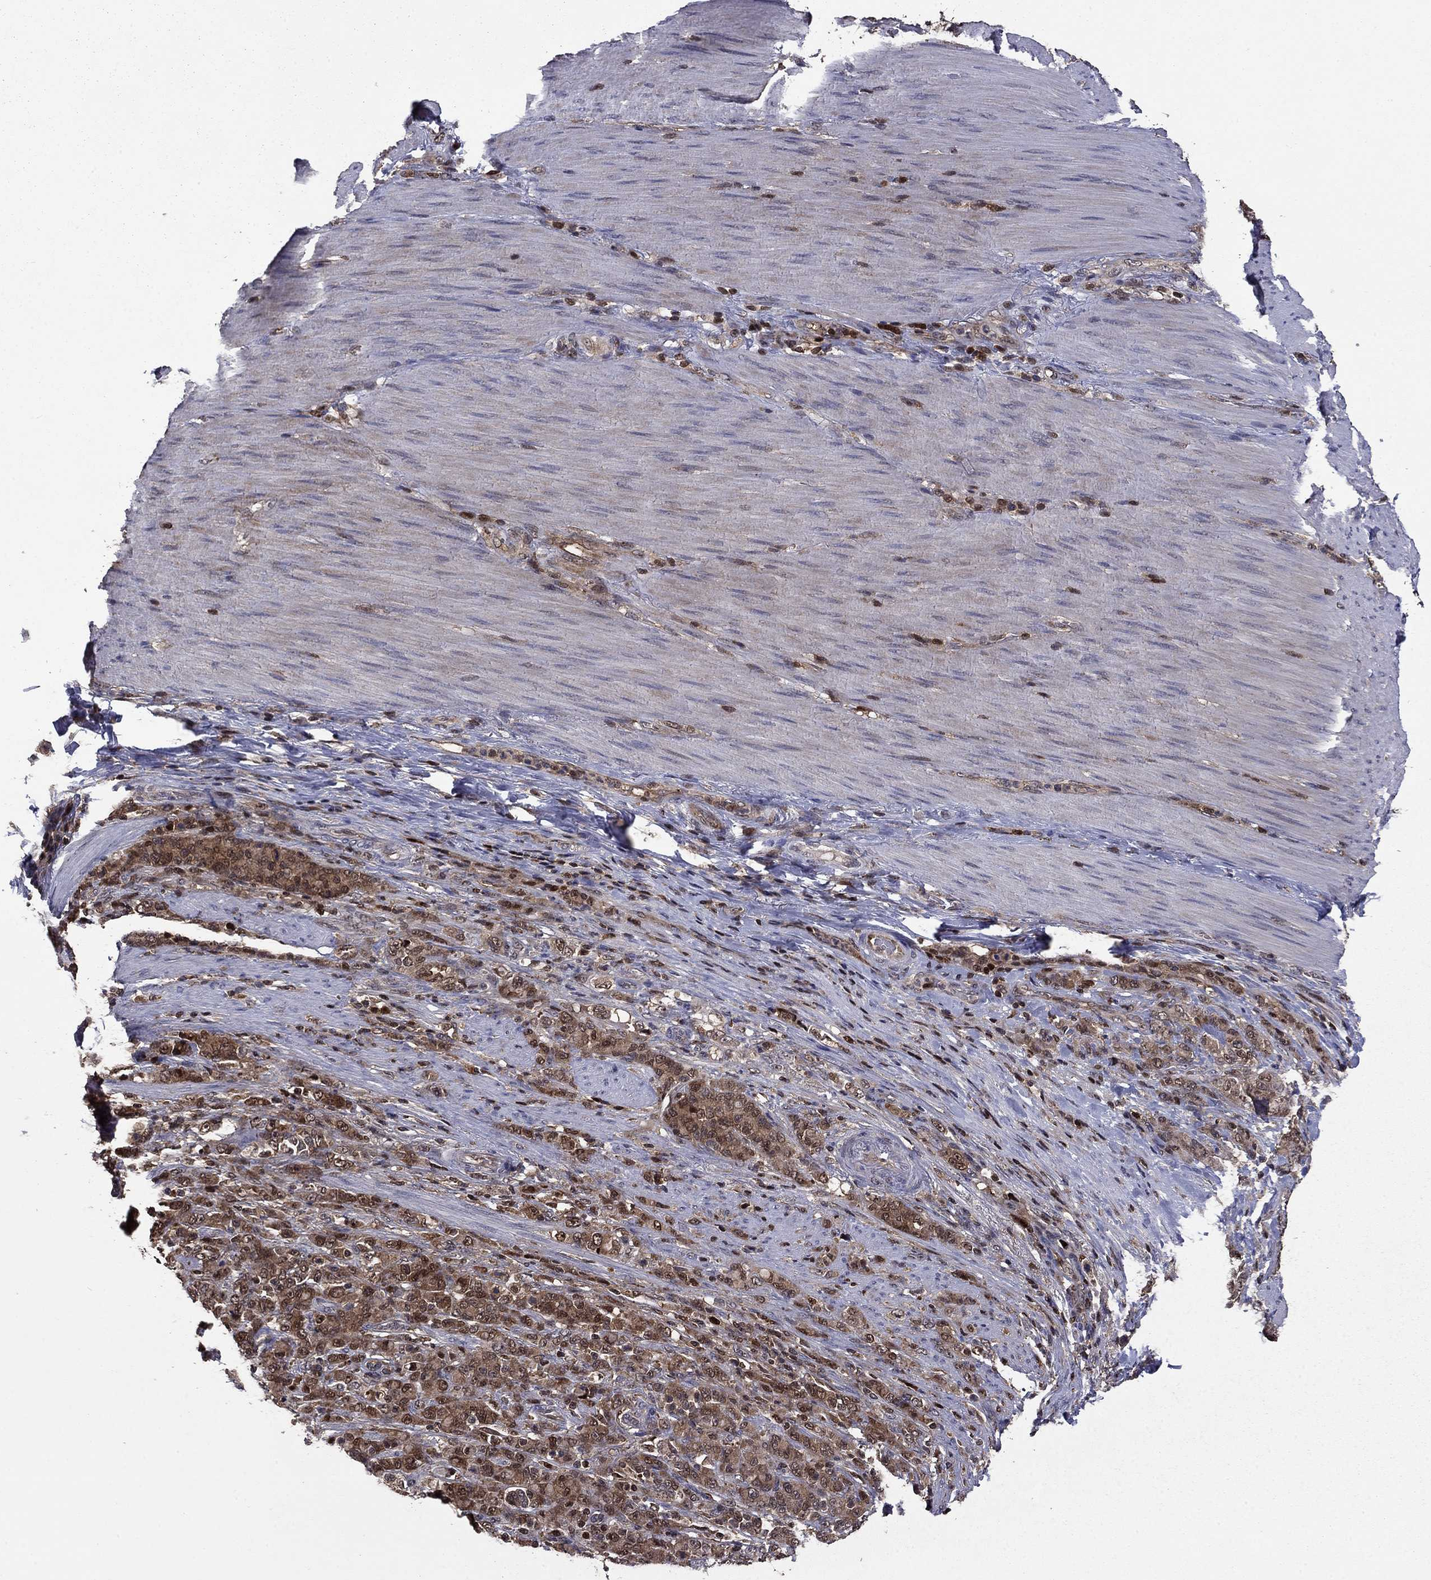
{"staining": {"intensity": "moderate", "quantity": "25%-75%", "location": "cytoplasmic/membranous,nuclear"}, "tissue": "stomach cancer", "cell_type": "Tumor cells", "image_type": "cancer", "snomed": [{"axis": "morphology", "description": "Normal tissue, NOS"}, {"axis": "morphology", "description": "Adenocarcinoma, NOS"}, {"axis": "topography", "description": "Stomach"}], "caption": "Stomach adenocarcinoma tissue shows moderate cytoplasmic/membranous and nuclear positivity in approximately 25%-75% of tumor cells, visualized by immunohistochemistry. The protein of interest is shown in brown color, while the nuclei are stained blue.", "gene": "APPBP2", "patient": {"sex": "female", "age": 79}}